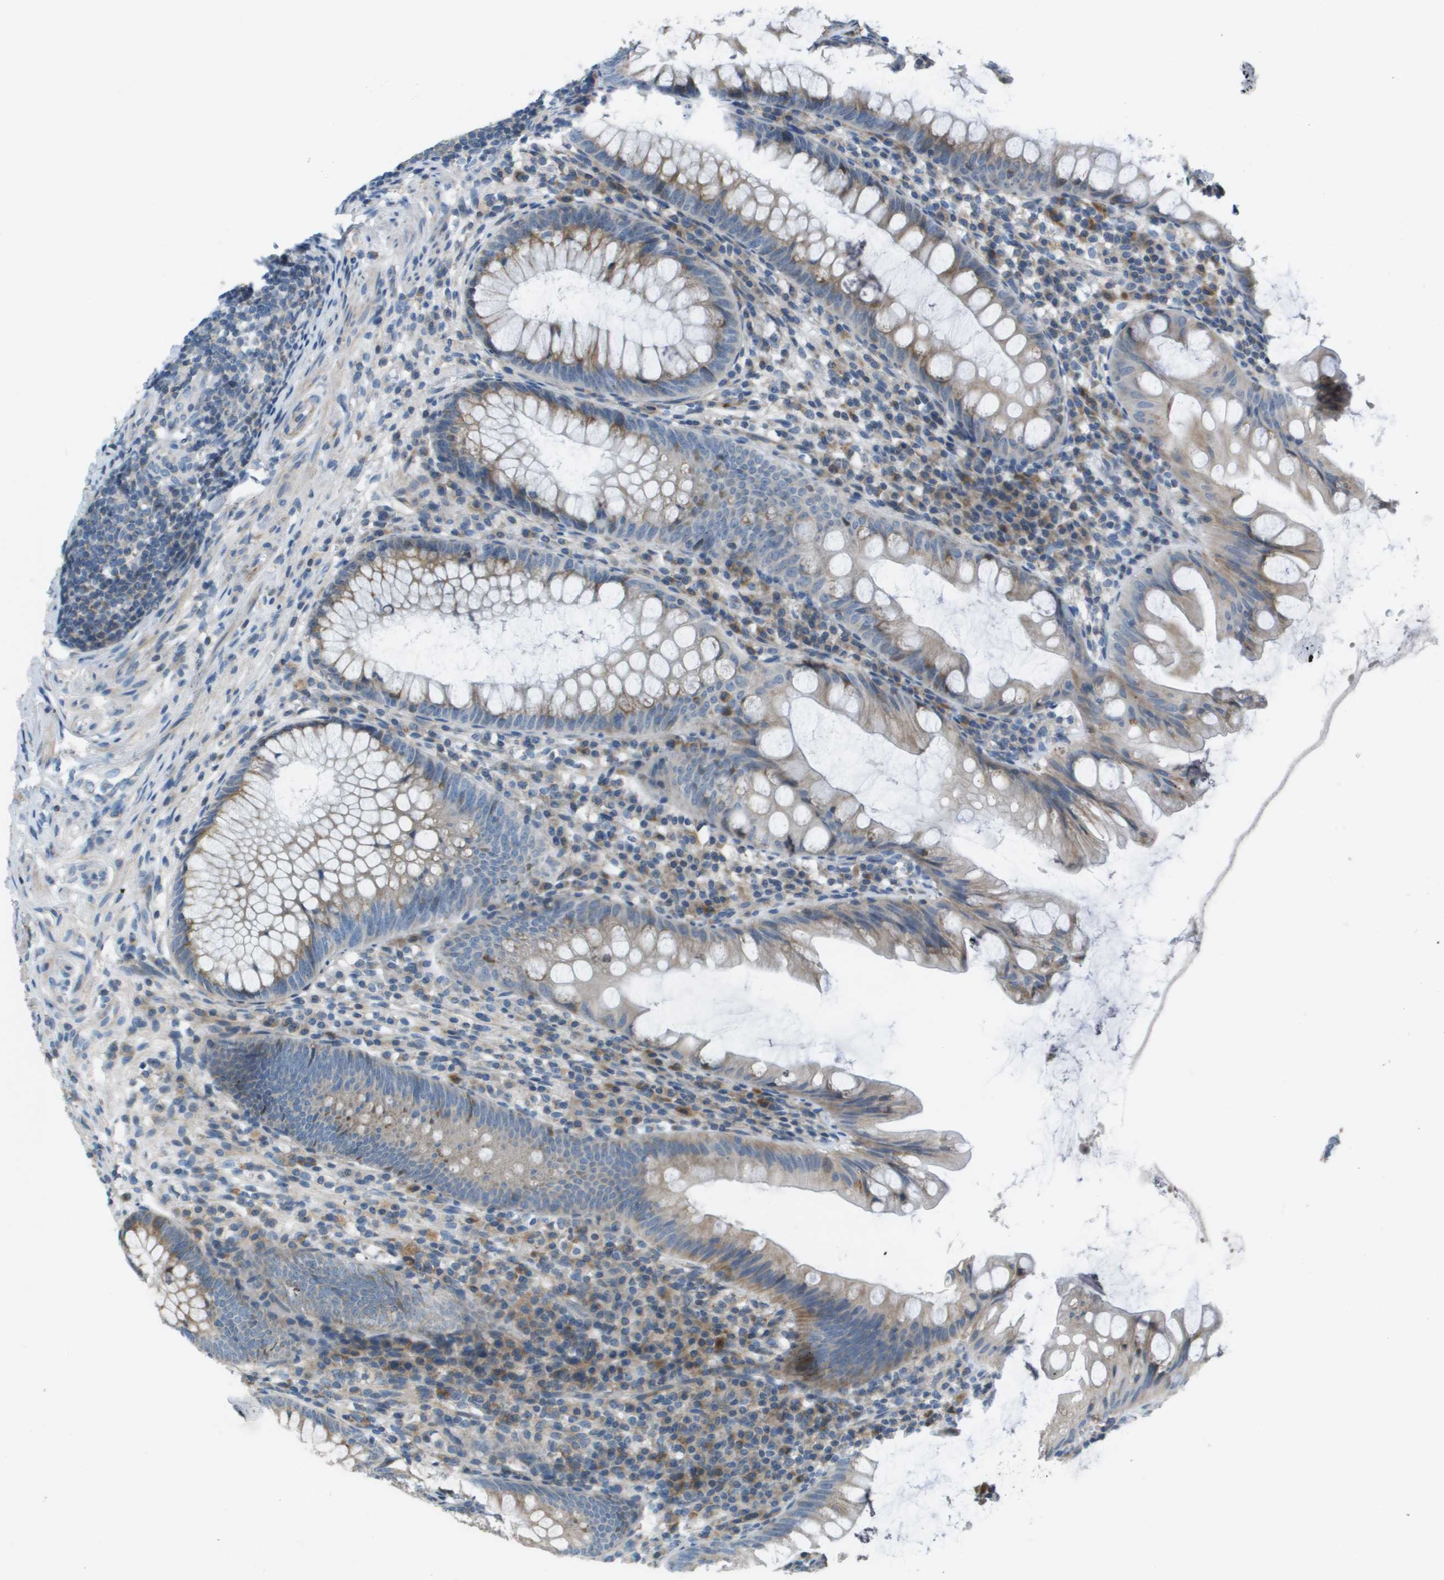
{"staining": {"intensity": "moderate", "quantity": "25%-75%", "location": "cytoplasmic/membranous"}, "tissue": "appendix", "cell_type": "Glandular cells", "image_type": "normal", "snomed": [{"axis": "morphology", "description": "Normal tissue, NOS"}, {"axis": "topography", "description": "Appendix"}], "caption": "Brown immunohistochemical staining in benign appendix shows moderate cytoplasmic/membranous positivity in about 25%-75% of glandular cells.", "gene": "GALNT6", "patient": {"sex": "male", "age": 56}}